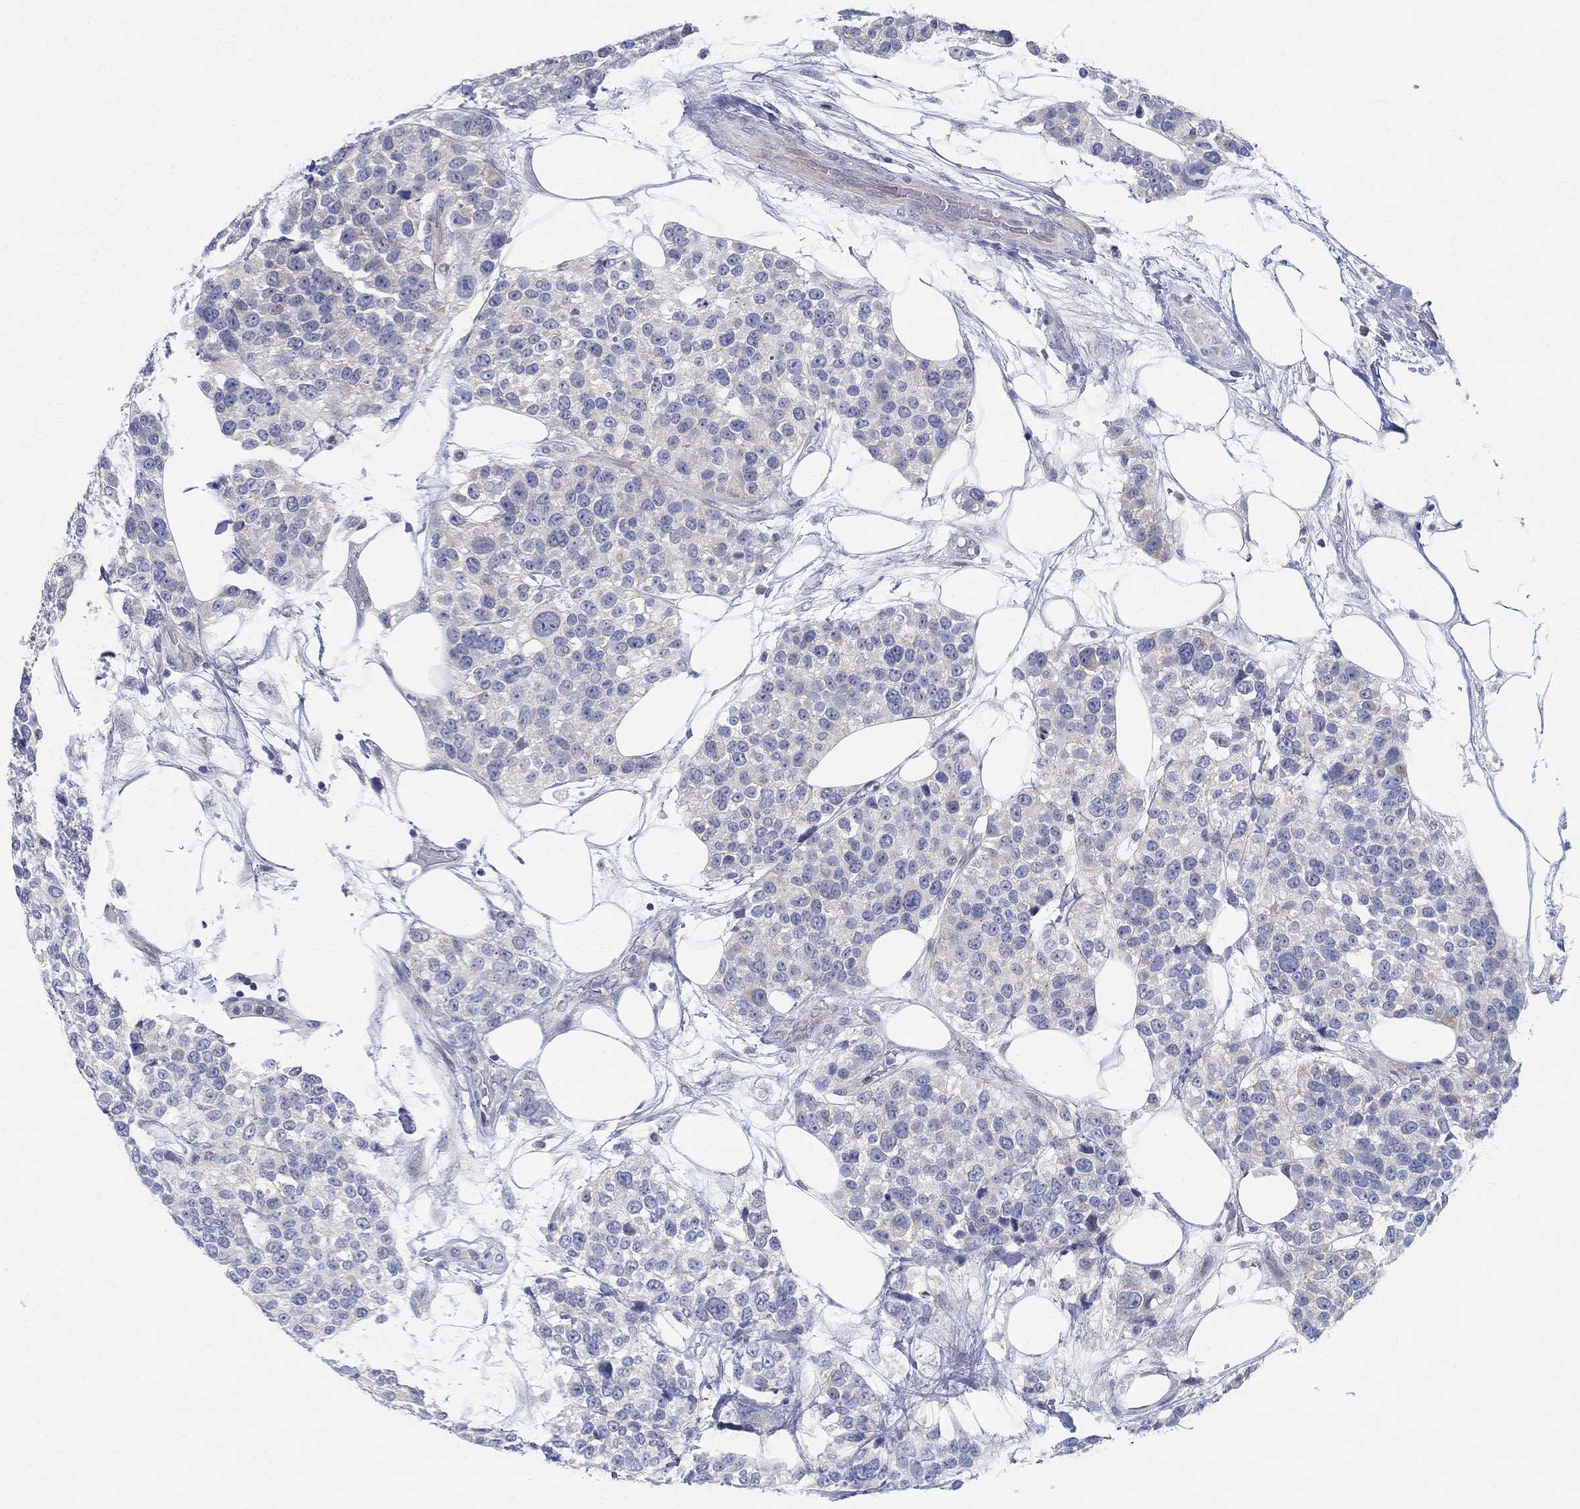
{"staining": {"intensity": "negative", "quantity": "none", "location": "none"}, "tissue": "urothelial cancer", "cell_type": "Tumor cells", "image_type": "cancer", "snomed": [{"axis": "morphology", "description": "Urothelial carcinoma, High grade"}, {"axis": "topography", "description": "Urinary bladder"}], "caption": "Immunohistochemistry (IHC) image of neoplastic tissue: urothelial cancer stained with DAB (3,3'-diaminobenzidine) exhibits no significant protein staining in tumor cells.", "gene": "ANO7", "patient": {"sex": "male", "age": 77}}